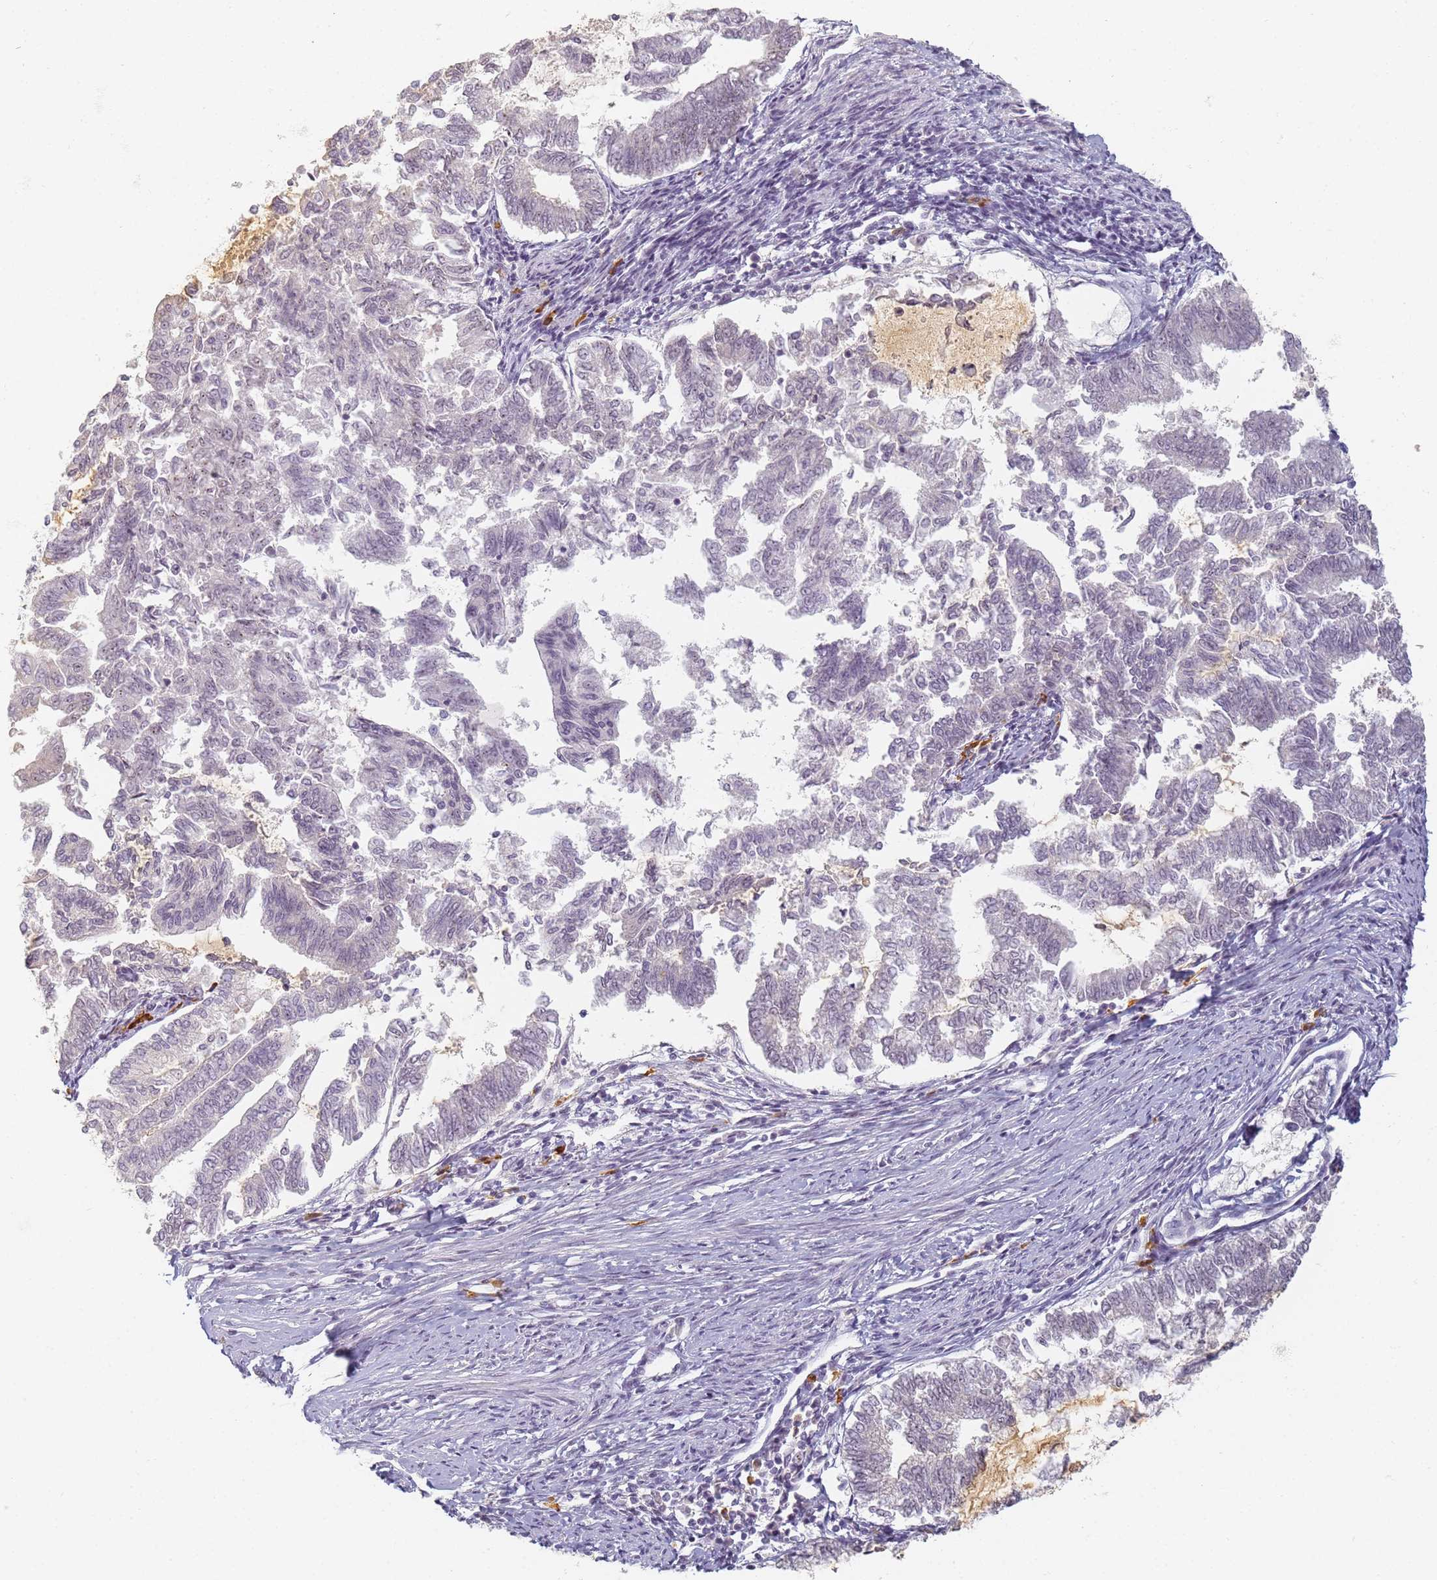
{"staining": {"intensity": "negative", "quantity": "none", "location": "none"}, "tissue": "endometrial cancer", "cell_type": "Tumor cells", "image_type": "cancer", "snomed": [{"axis": "morphology", "description": "Adenocarcinoma, NOS"}, {"axis": "topography", "description": "Endometrium"}], "caption": "A high-resolution histopathology image shows IHC staining of endometrial cancer (adenocarcinoma), which displays no significant staining in tumor cells.", "gene": "SLC38A9", "patient": {"sex": "female", "age": 79}}